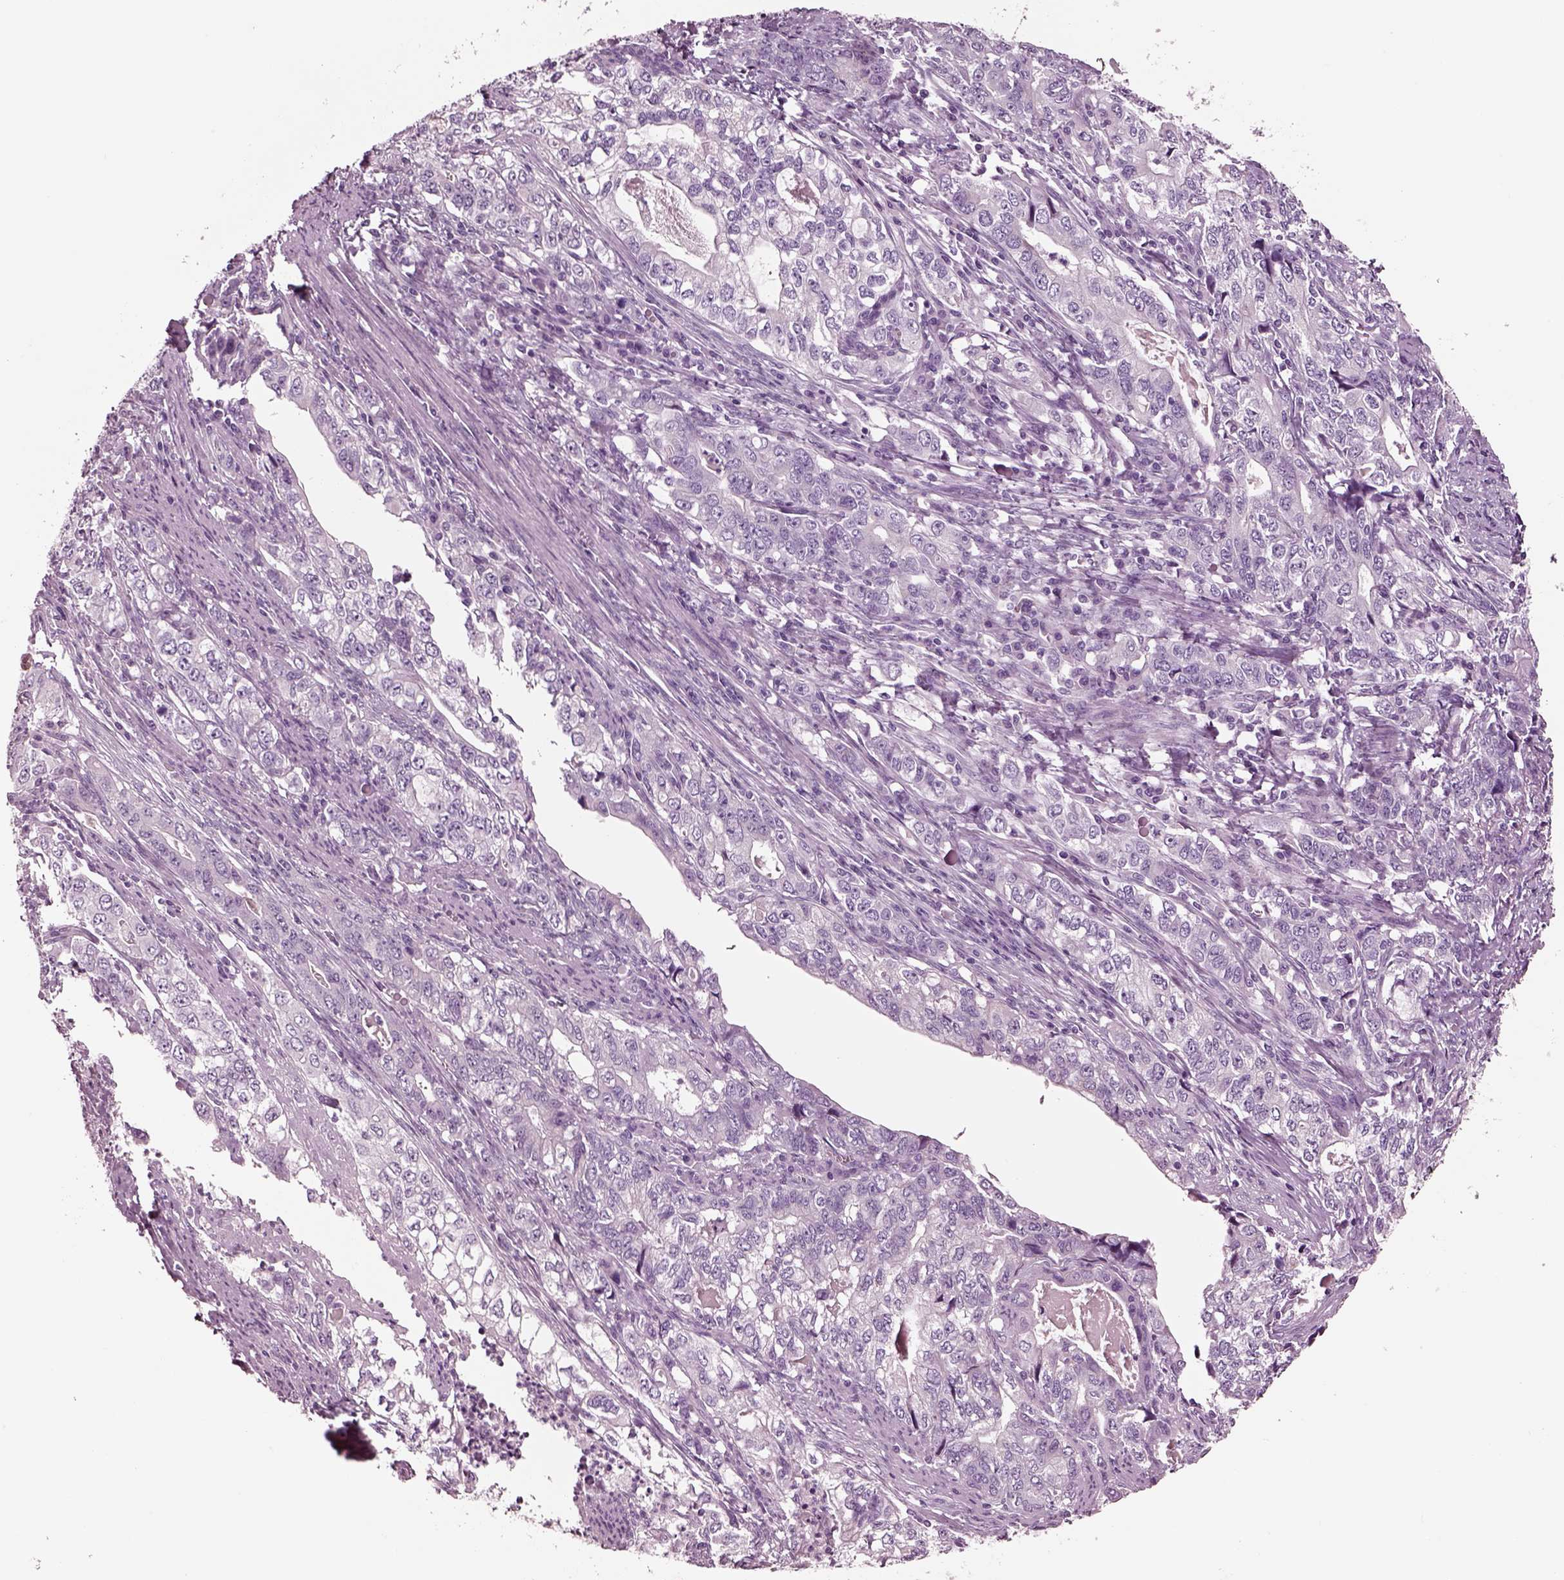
{"staining": {"intensity": "negative", "quantity": "none", "location": "none"}, "tissue": "stomach cancer", "cell_type": "Tumor cells", "image_type": "cancer", "snomed": [{"axis": "morphology", "description": "Adenocarcinoma, NOS"}, {"axis": "topography", "description": "Stomach, lower"}], "caption": "DAB immunohistochemical staining of human stomach cancer (adenocarcinoma) demonstrates no significant expression in tumor cells.", "gene": "NMRK2", "patient": {"sex": "female", "age": 72}}